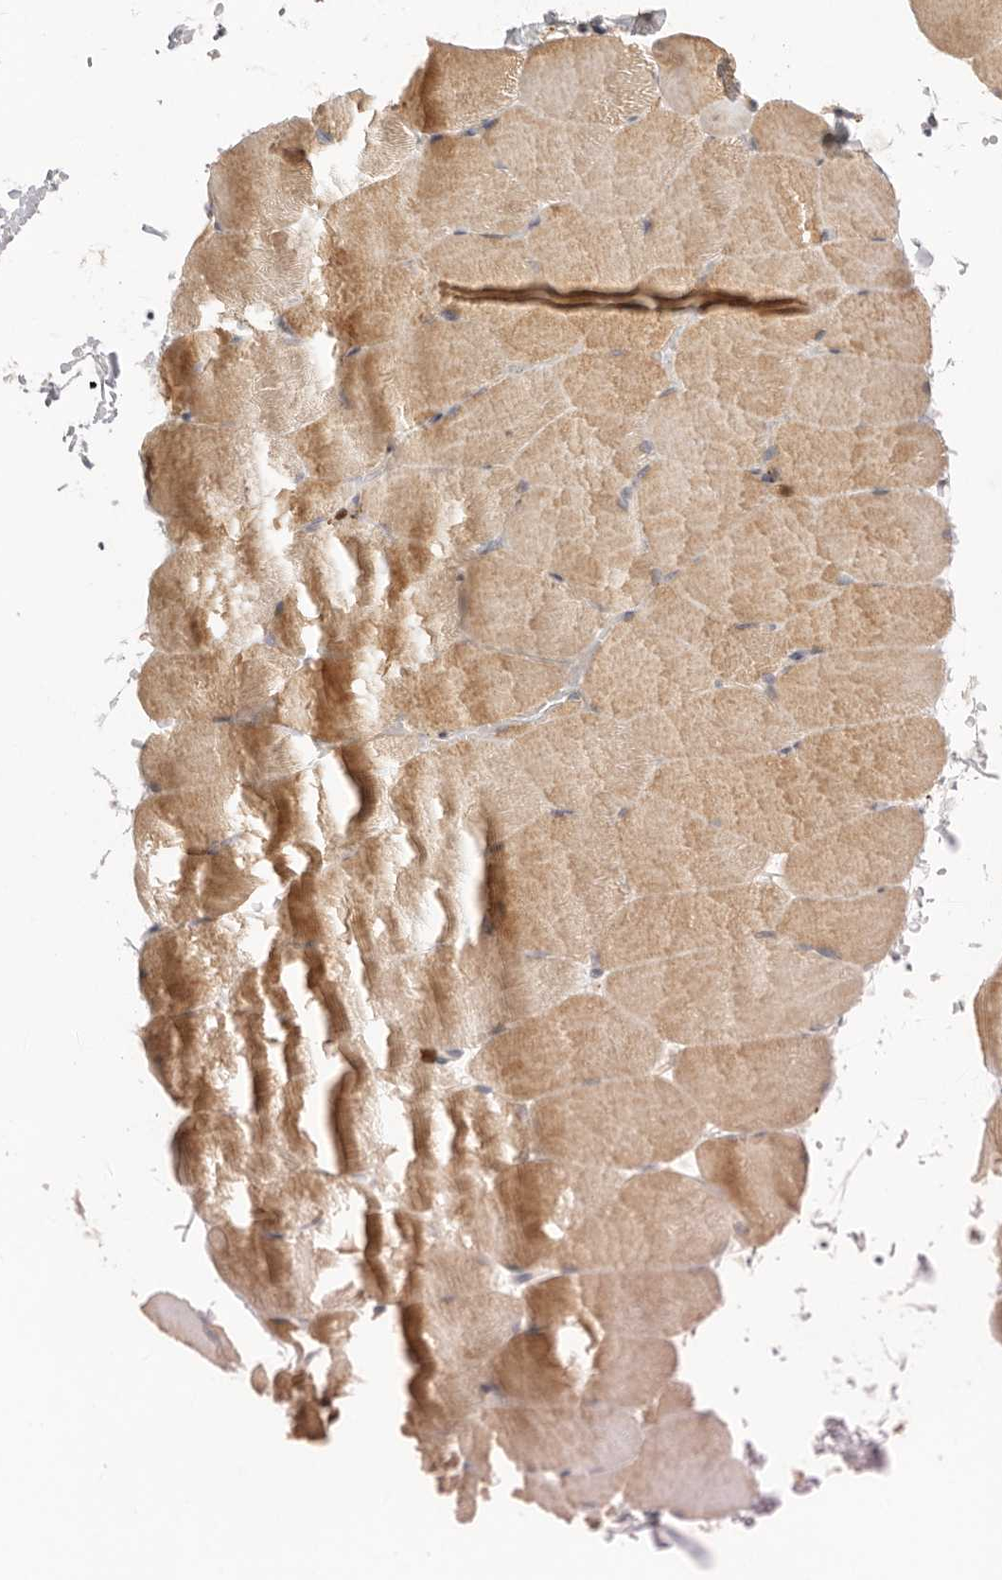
{"staining": {"intensity": "moderate", "quantity": ">75%", "location": "cytoplasmic/membranous"}, "tissue": "skeletal muscle", "cell_type": "Myocytes", "image_type": "normal", "snomed": [{"axis": "morphology", "description": "Normal tissue, NOS"}, {"axis": "topography", "description": "Skeletal muscle"}, {"axis": "topography", "description": "Parathyroid gland"}], "caption": "The image exhibits a brown stain indicating the presence of a protein in the cytoplasmic/membranous of myocytes in skeletal muscle. (Brightfield microscopy of DAB IHC at high magnification).", "gene": "USH1C", "patient": {"sex": "female", "age": 37}}